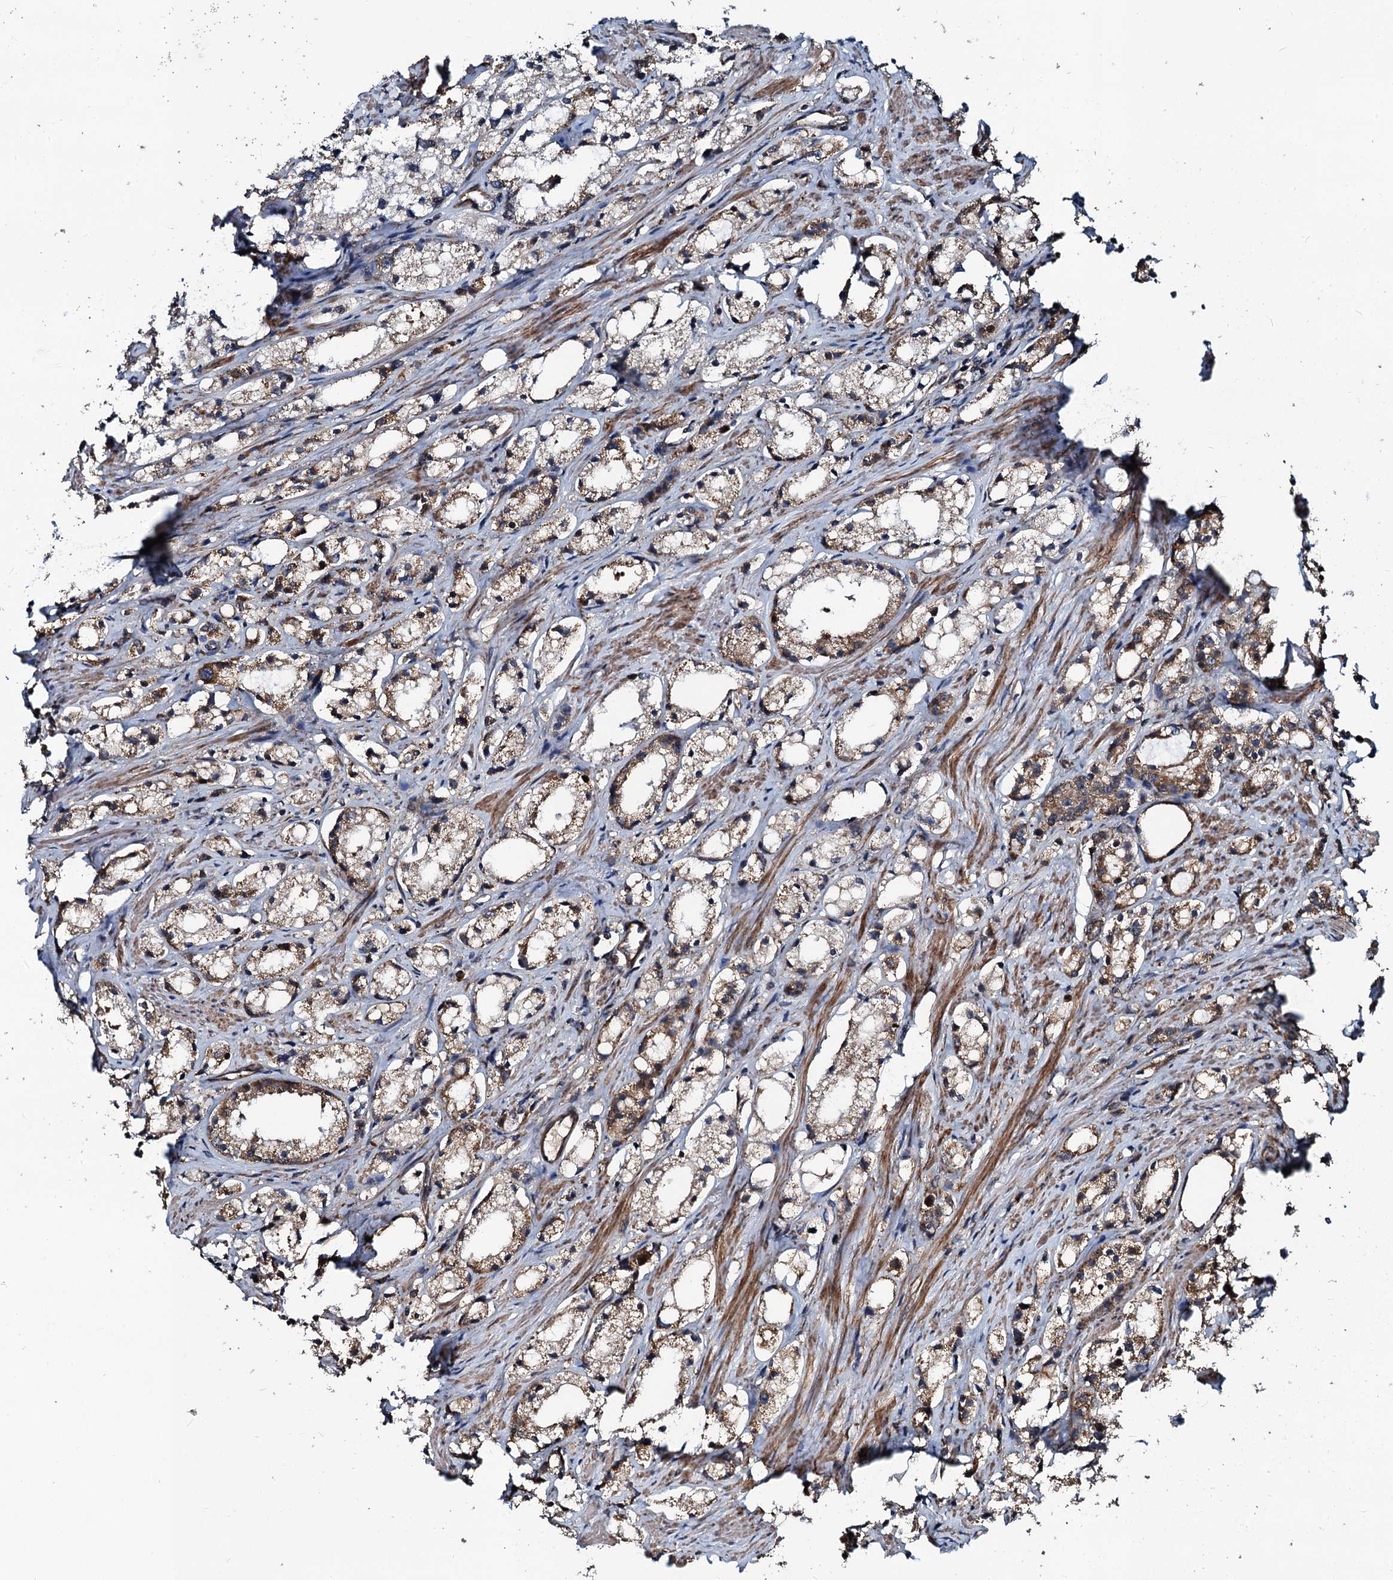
{"staining": {"intensity": "moderate", "quantity": ">75%", "location": "cytoplasmic/membranous"}, "tissue": "prostate cancer", "cell_type": "Tumor cells", "image_type": "cancer", "snomed": [{"axis": "morphology", "description": "Adenocarcinoma, High grade"}, {"axis": "topography", "description": "Prostate"}], "caption": "A photomicrograph of adenocarcinoma (high-grade) (prostate) stained for a protein reveals moderate cytoplasmic/membranous brown staining in tumor cells. (DAB (3,3'-diaminobenzidine) = brown stain, brightfield microscopy at high magnification).", "gene": "NEK1", "patient": {"sex": "male", "age": 66}}